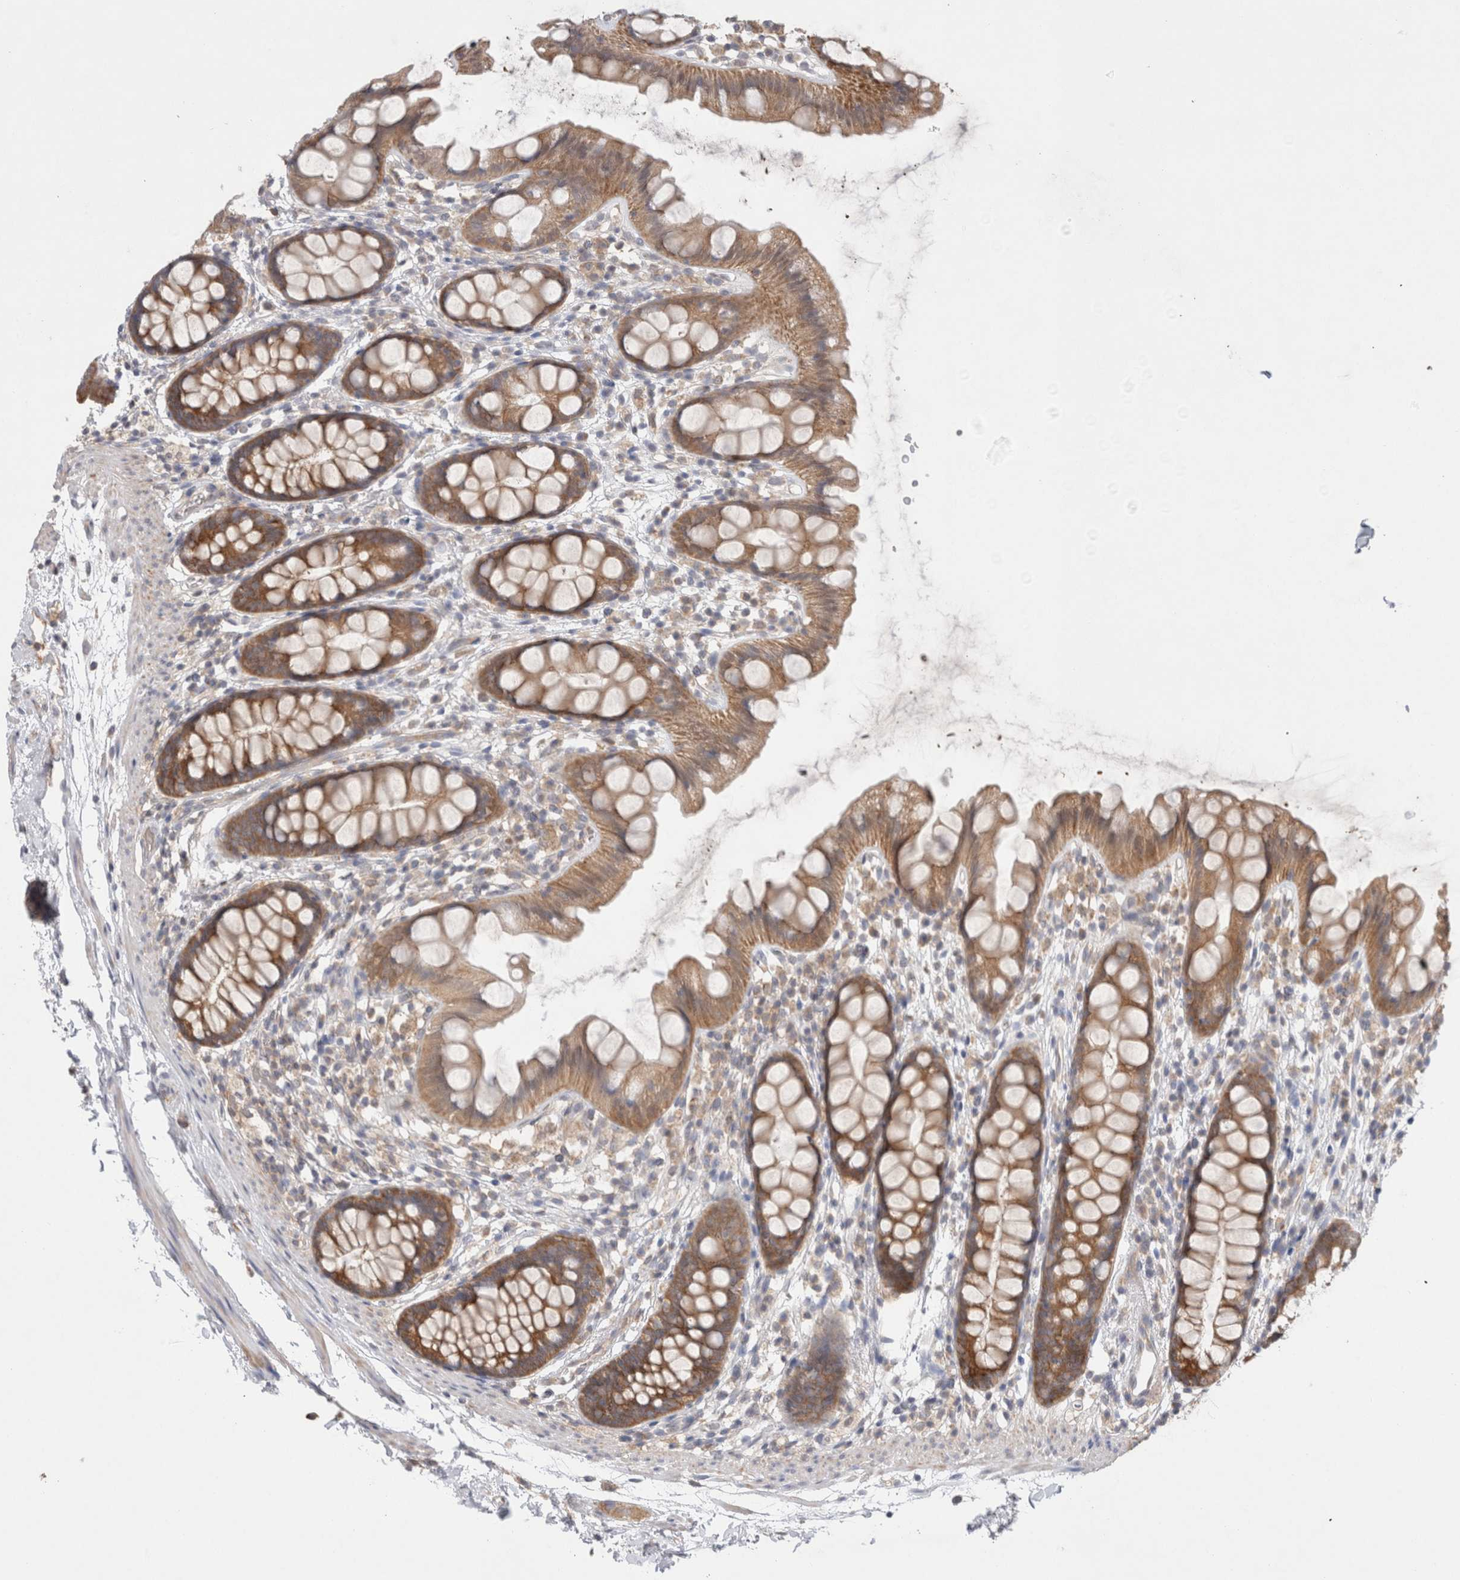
{"staining": {"intensity": "moderate", "quantity": ">75%", "location": "cytoplasmic/membranous"}, "tissue": "rectum", "cell_type": "Glandular cells", "image_type": "normal", "snomed": [{"axis": "morphology", "description": "Normal tissue, NOS"}, {"axis": "topography", "description": "Rectum"}], "caption": "IHC (DAB) staining of unremarkable rectum reveals moderate cytoplasmic/membranous protein positivity in approximately >75% of glandular cells. (Brightfield microscopy of DAB IHC at high magnification).", "gene": "NDOR1", "patient": {"sex": "female", "age": 65}}